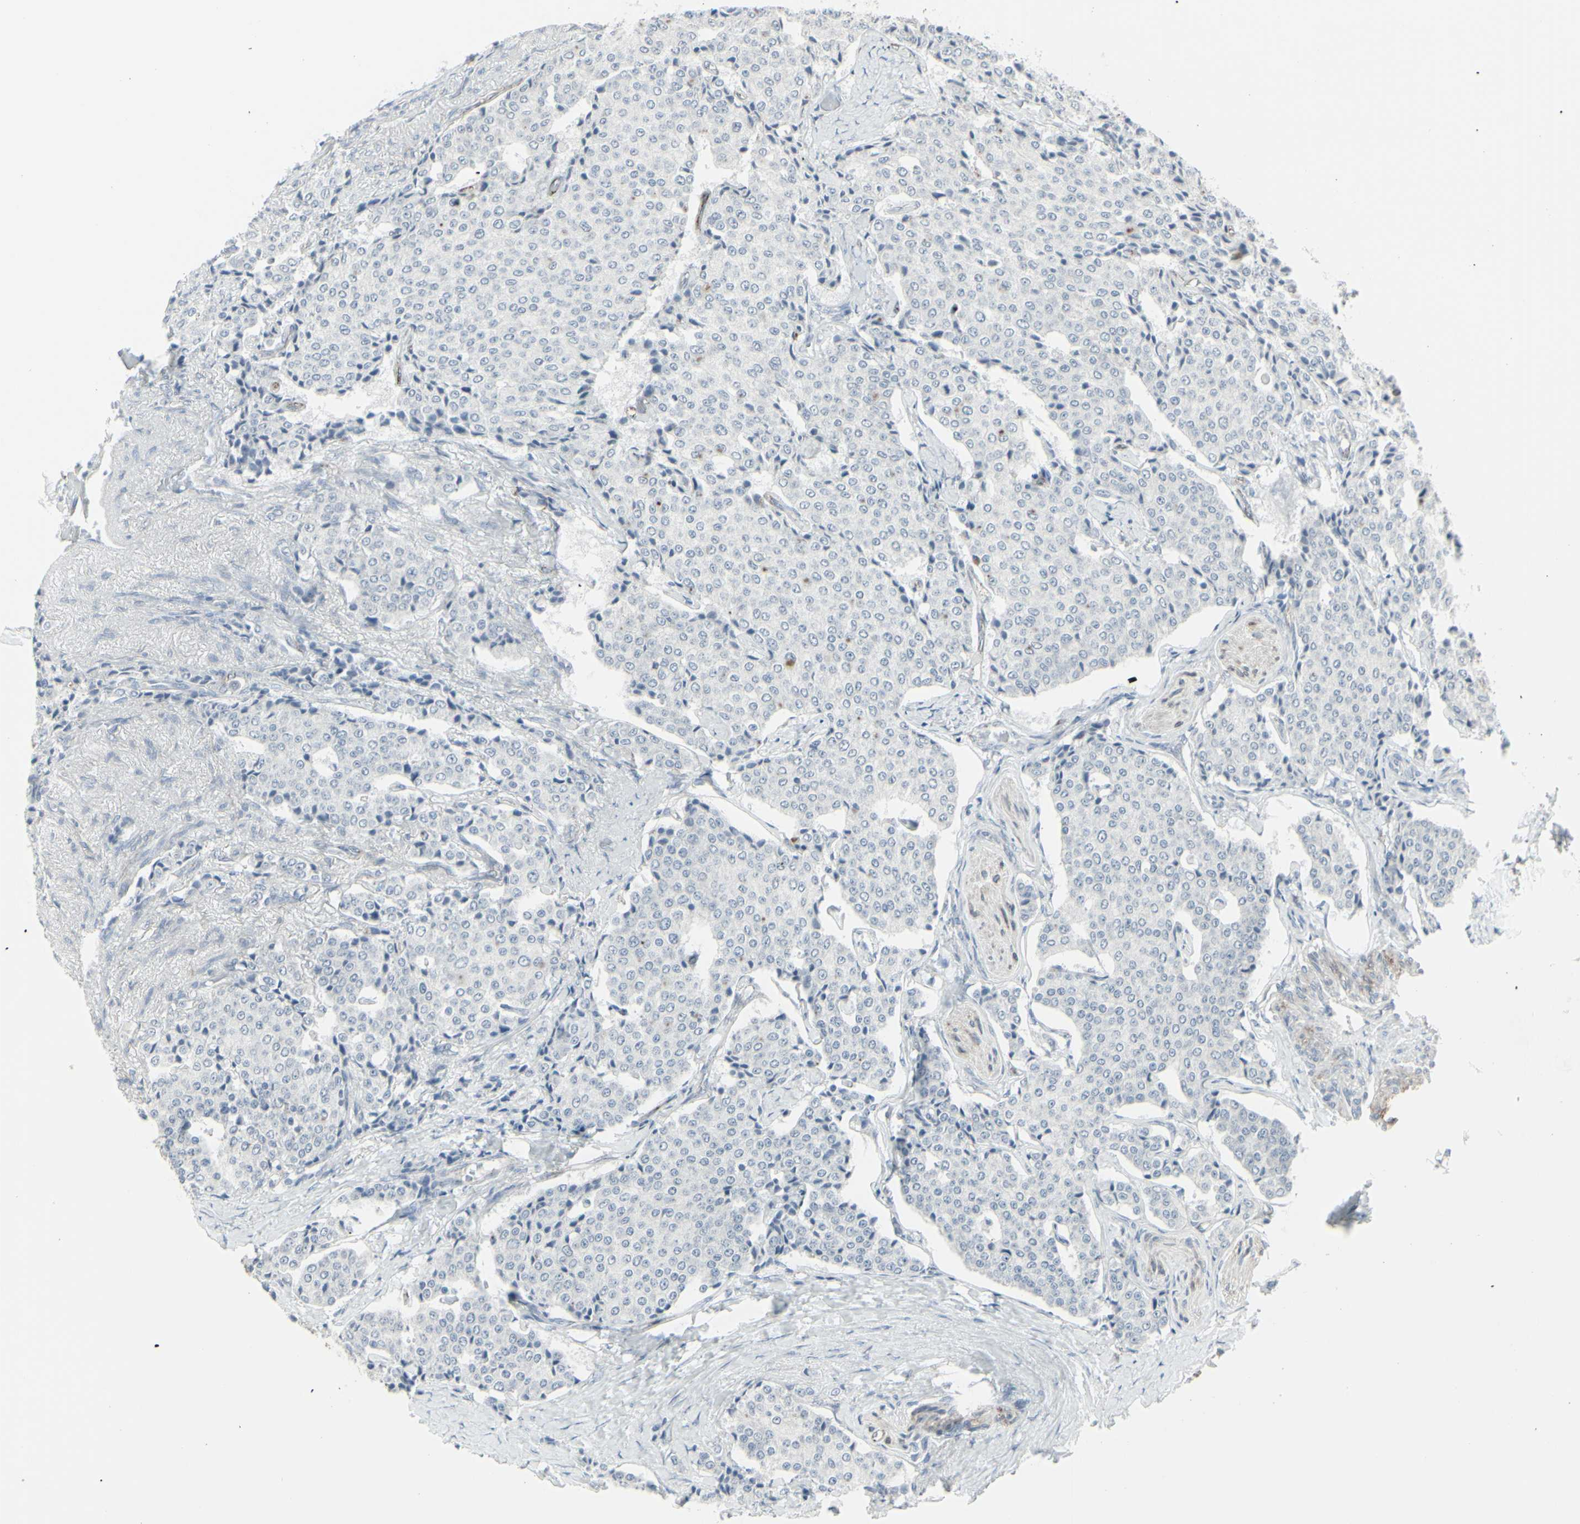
{"staining": {"intensity": "negative", "quantity": "none", "location": "none"}, "tissue": "carcinoid", "cell_type": "Tumor cells", "image_type": "cancer", "snomed": [{"axis": "morphology", "description": "Carcinoid, malignant, NOS"}, {"axis": "topography", "description": "Colon"}], "caption": "Immunohistochemistry (IHC) image of neoplastic tissue: malignant carcinoid stained with DAB (3,3'-diaminobenzidine) exhibits no significant protein positivity in tumor cells.", "gene": "GJA1", "patient": {"sex": "female", "age": 61}}